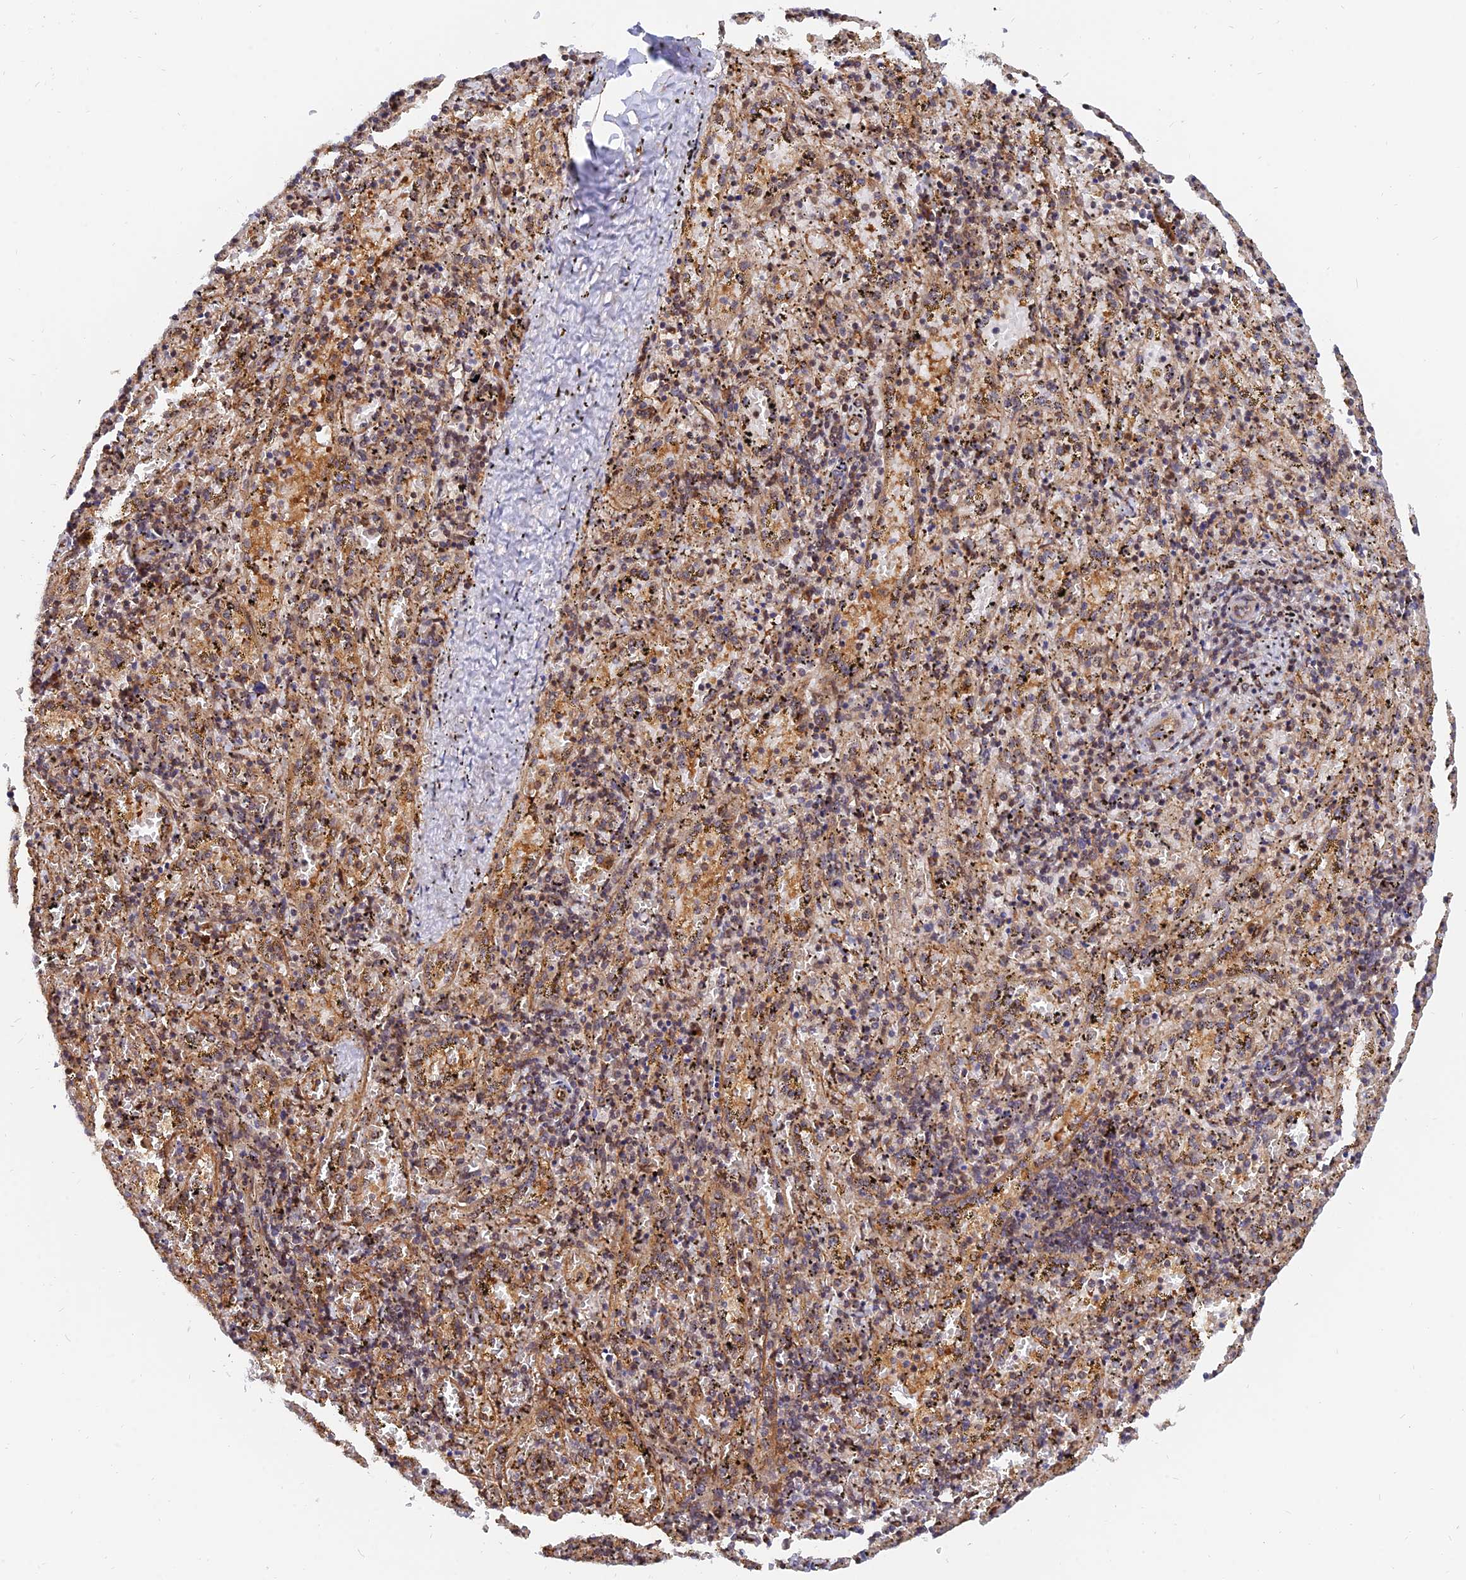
{"staining": {"intensity": "weak", "quantity": "25%-75%", "location": "cytoplasmic/membranous"}, "tissue": "spleen", "cell_type": "Cells in red pulp", "image_type": "normal", "snomed": [{"axis": "morphology", "description": "Normal tissue, NOS"}, {"axis": "topography", "description": "Spleen"}], "caption": "High-magnification brightfield microscopy of benign spleen stained with DAB (3,3'-diaminobenzidine) (brown) and counterstained with hematoxylin (blue). cells in red pulp exhibit weak cytoplasmic/membranous positivity is identified in approximately25%-75% of cells. Nuclei are stained in blue.", "gene": "WDR41", "patient": {"sex": "male", "age": 11}}